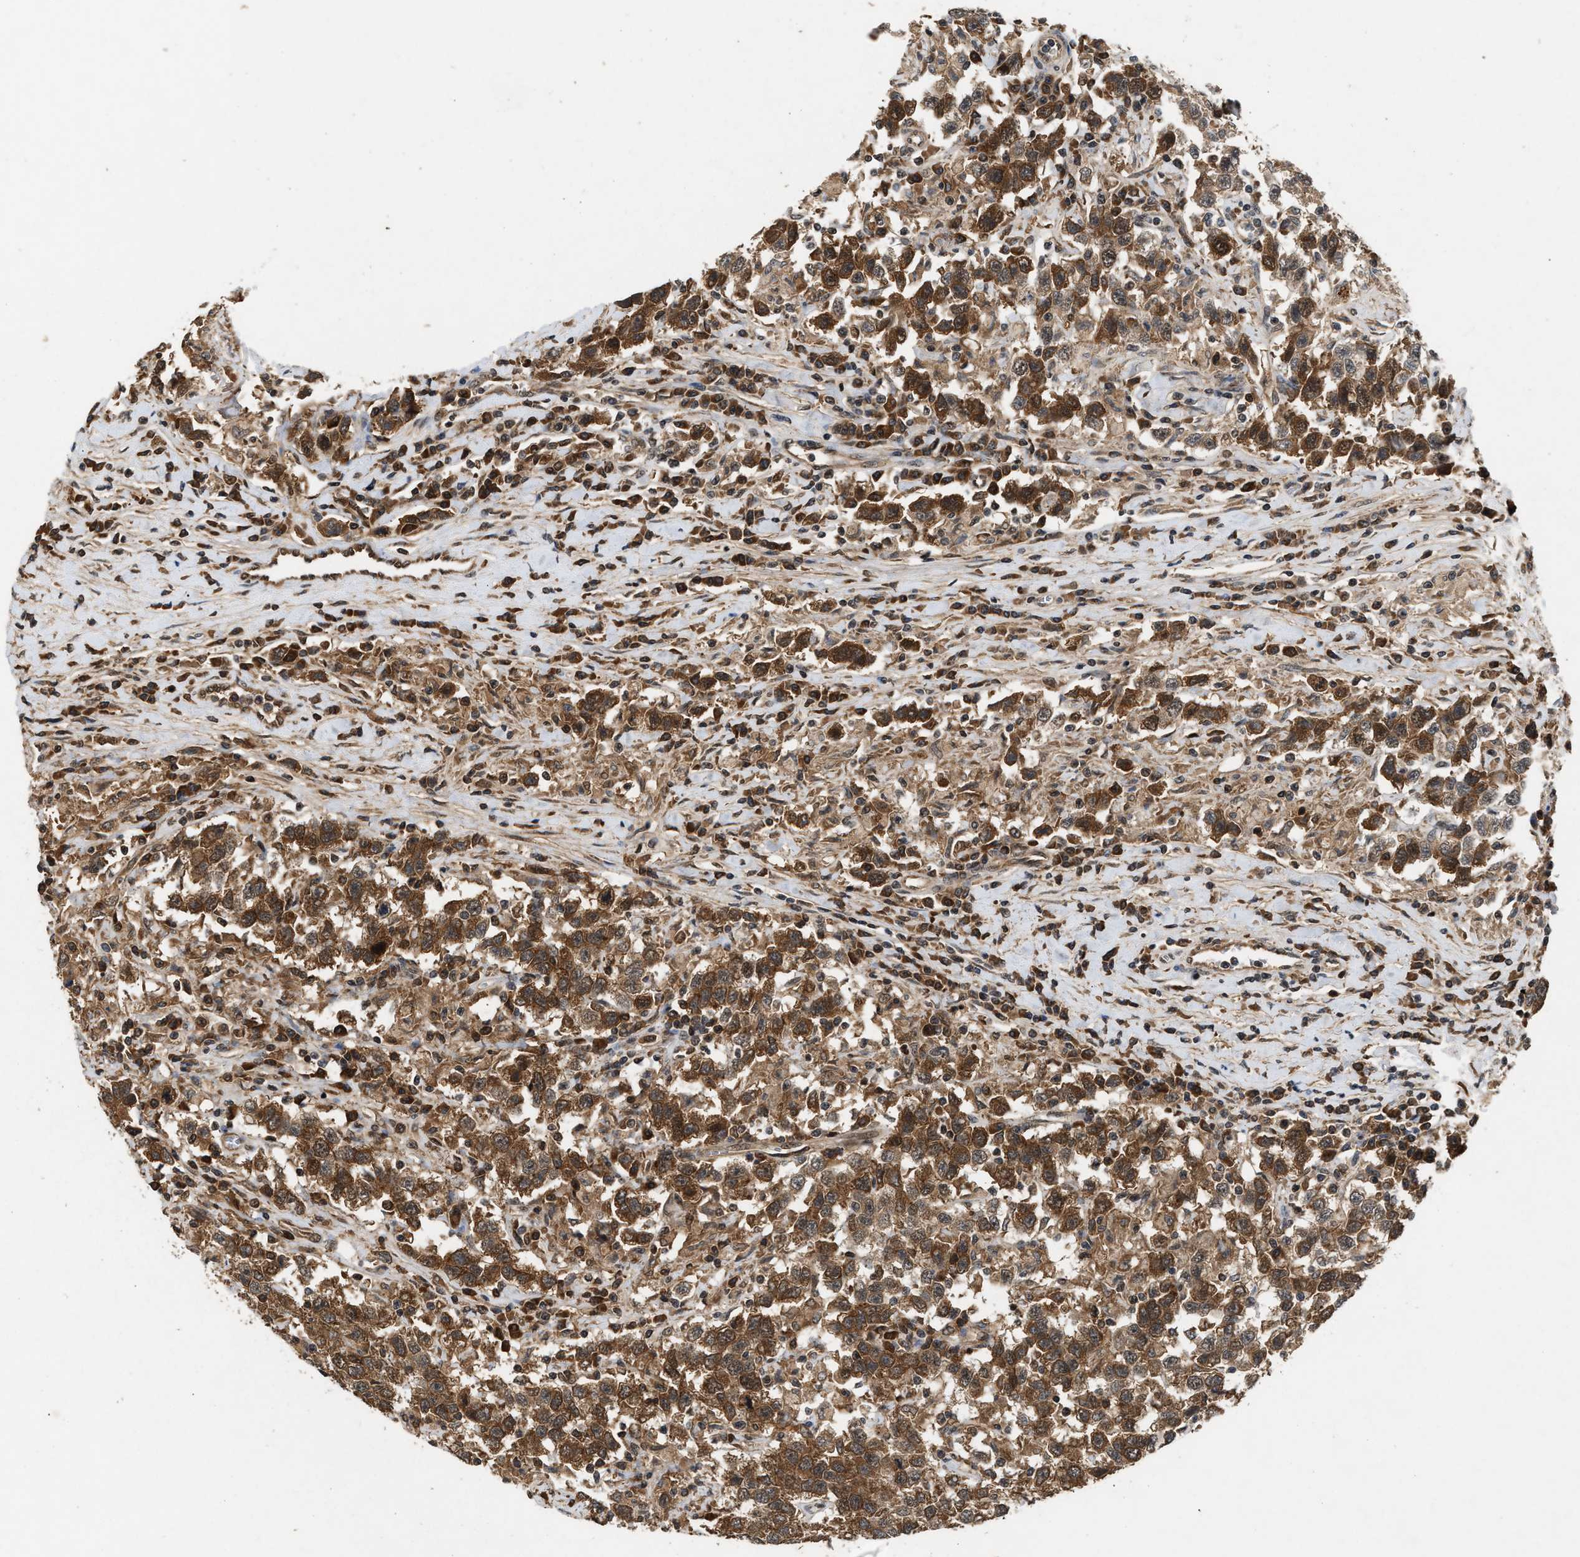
{"staining": {"intensity": "moderate", "quantity": ">75%", "location": "cytoplasmic/membranous,nuclear"}, "tissue": "testis cancer", "cell_type": "Tumor cells", "image_type": "cancer", "snomed": [{"axis": "morphology", "description": "Seminoma, NOS"}, {"axis": "topography", "description": "Testis"}], "caption": "Protein analysis of testis seminoma tissue shows moderate cytoplasmic/membranous and nuclear positivity in approximately >75% of tumor cells.", "gene": "RUSC2", "patient": {"sex": "male", "age": 41}}